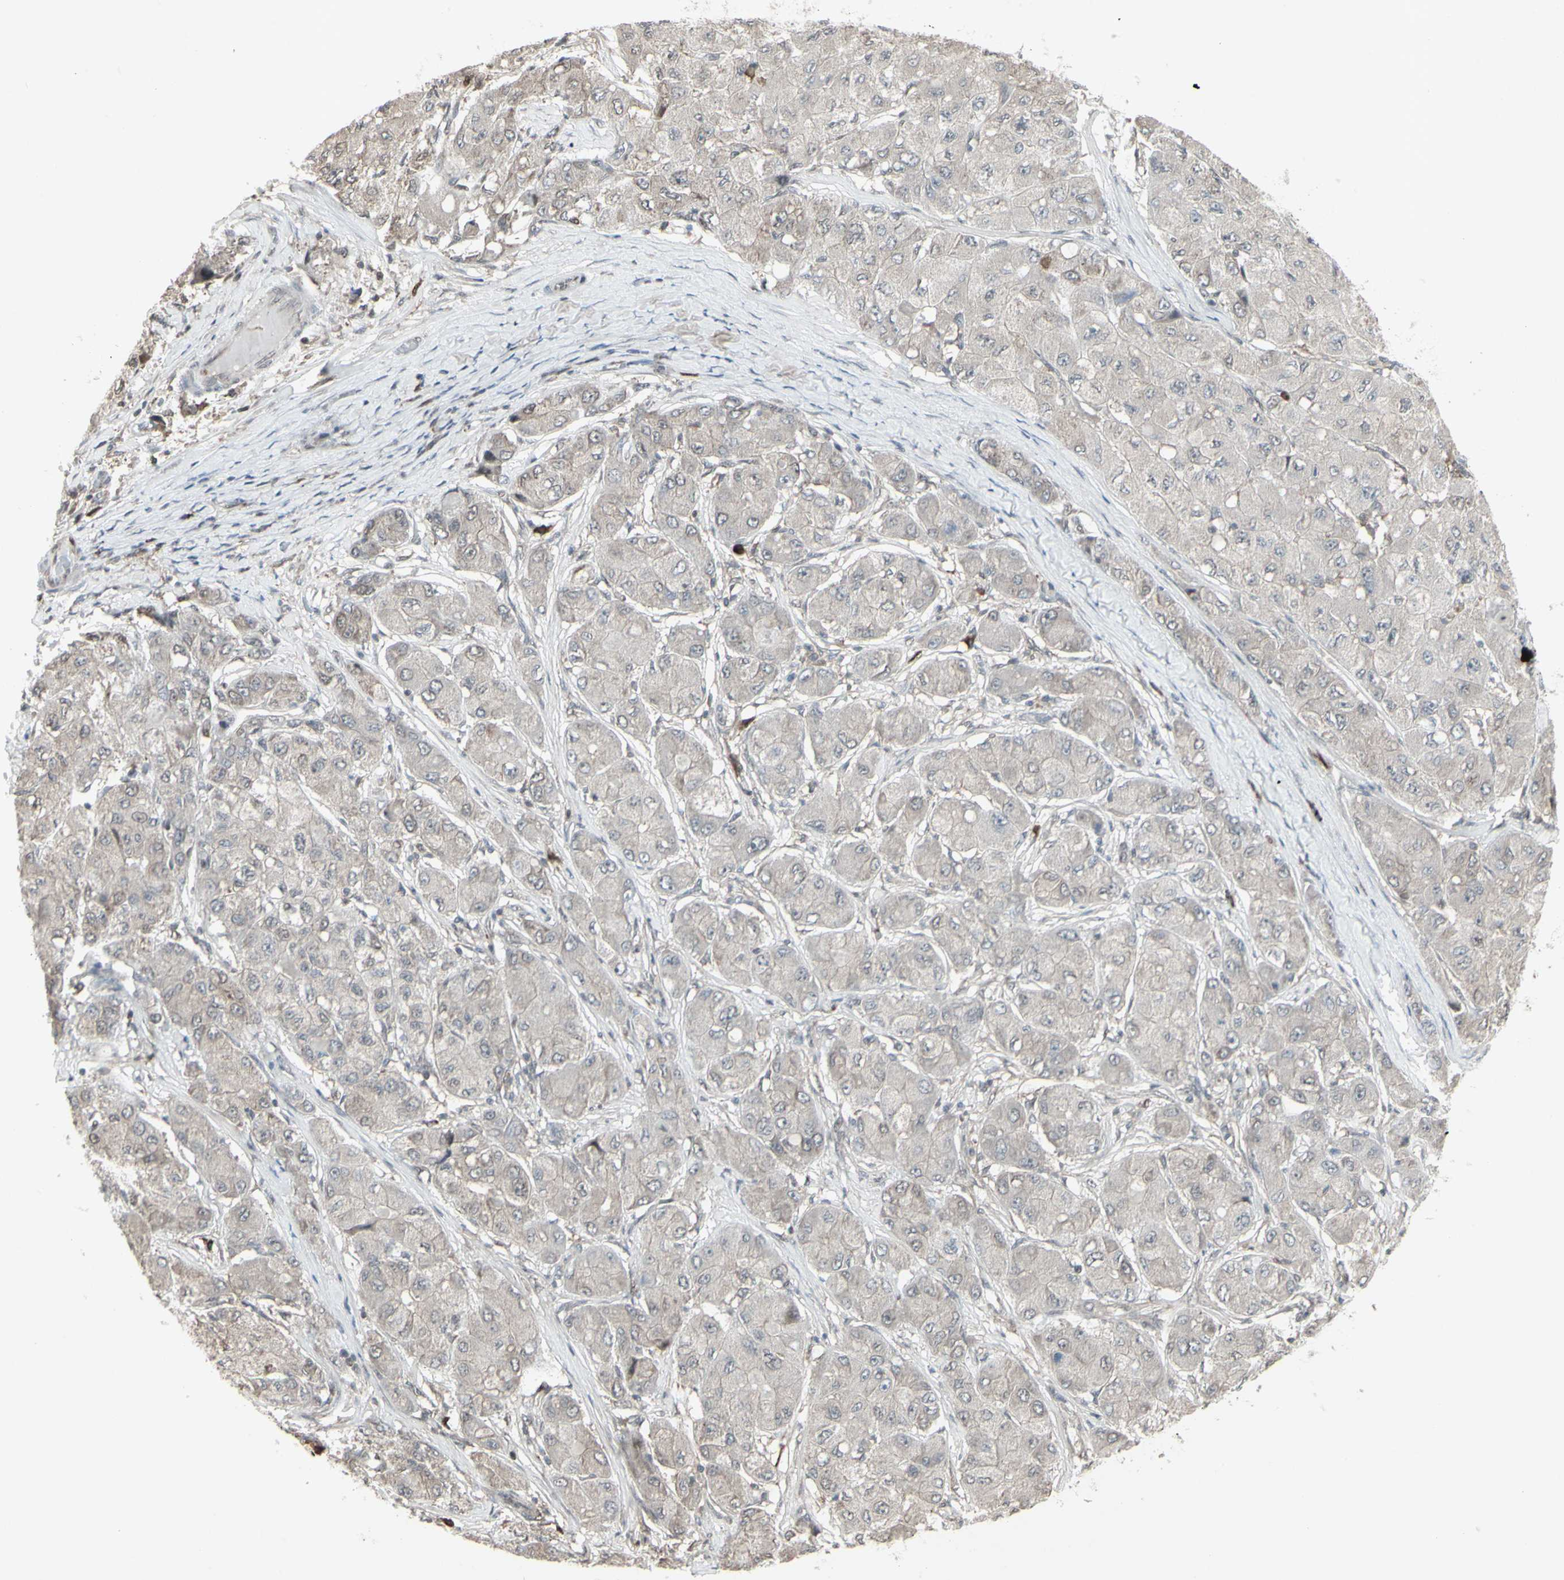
{"staining": {"intensity": "negative", "quantity": "none", "location": "none"}, "tissue": "liver cancer", "cell_type": "Tumor cells", "image_type": "cancer", "snomed": [{"axis": "morphology", "description": "Carcinoma, Hepatocellular, NOS"}, {"axis": "topography", "description": "Liver"}], "caption": "Liver cancer was stained to show a protein in brown. There is no significant staining in tumor cells.", "gene": "CD33", "patient": {"sex": "male", "age": 80}}